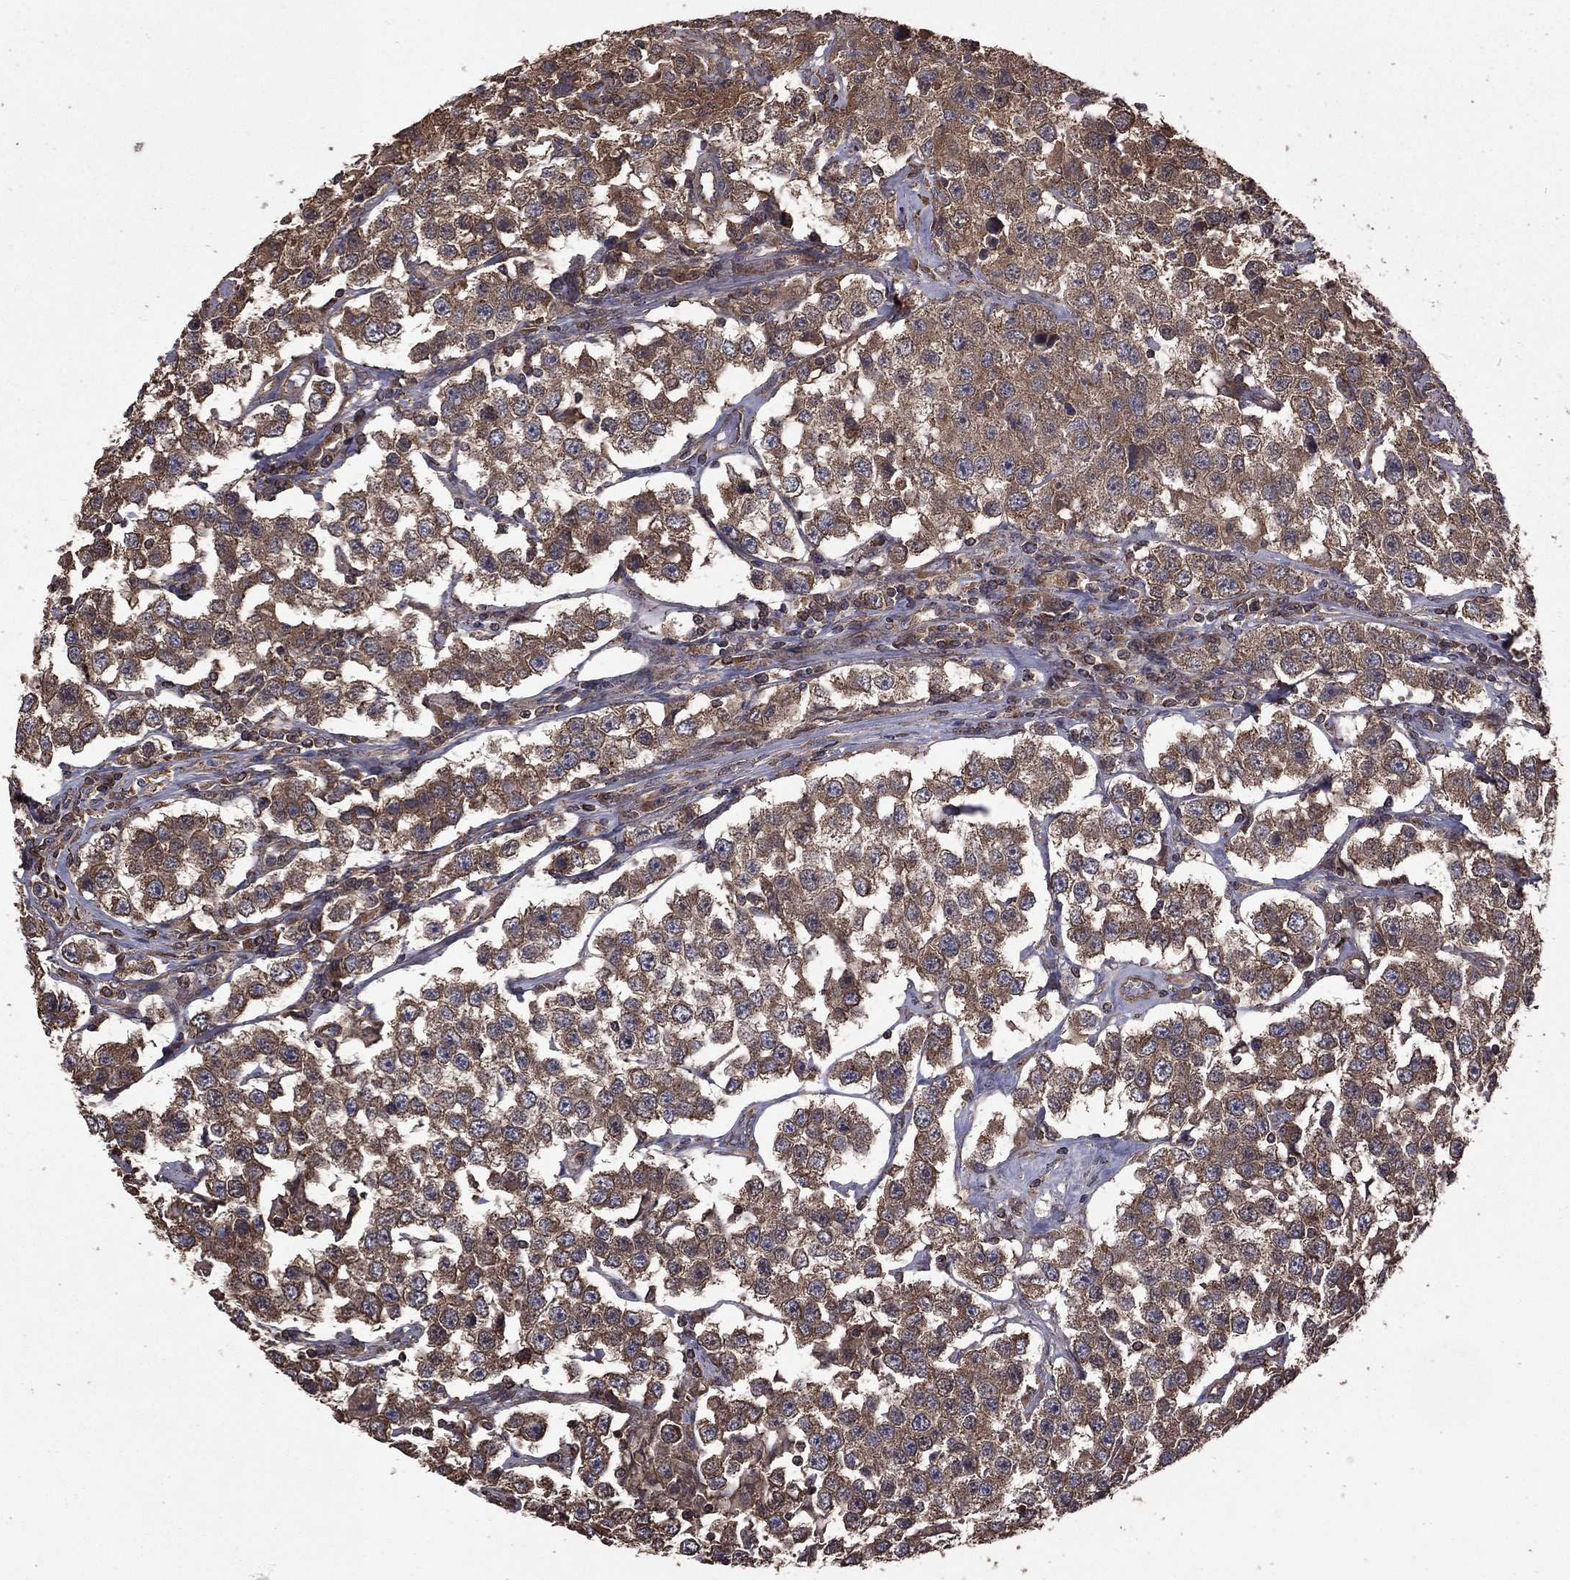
{"staining": {"intensity": "weak", "quantity": ">75%", "location": "cytoplasmic/membranous"}, "tissue": "testis cancer", "cell_type": "Tumor cells", "image_type": "cancer", "snomed": [{"axis": "morphology", "description": "Seminoma, NOS"}, {"axis": "topography", "description": "Testis"}], "caption": "Testis cancer stained with a brown dye displays weak cytoplasmic/membranous positive positivity in approximately >75% of tumor cells.", "gene": "BIRC6", "patient": {"sex": "male", "age": 52}}